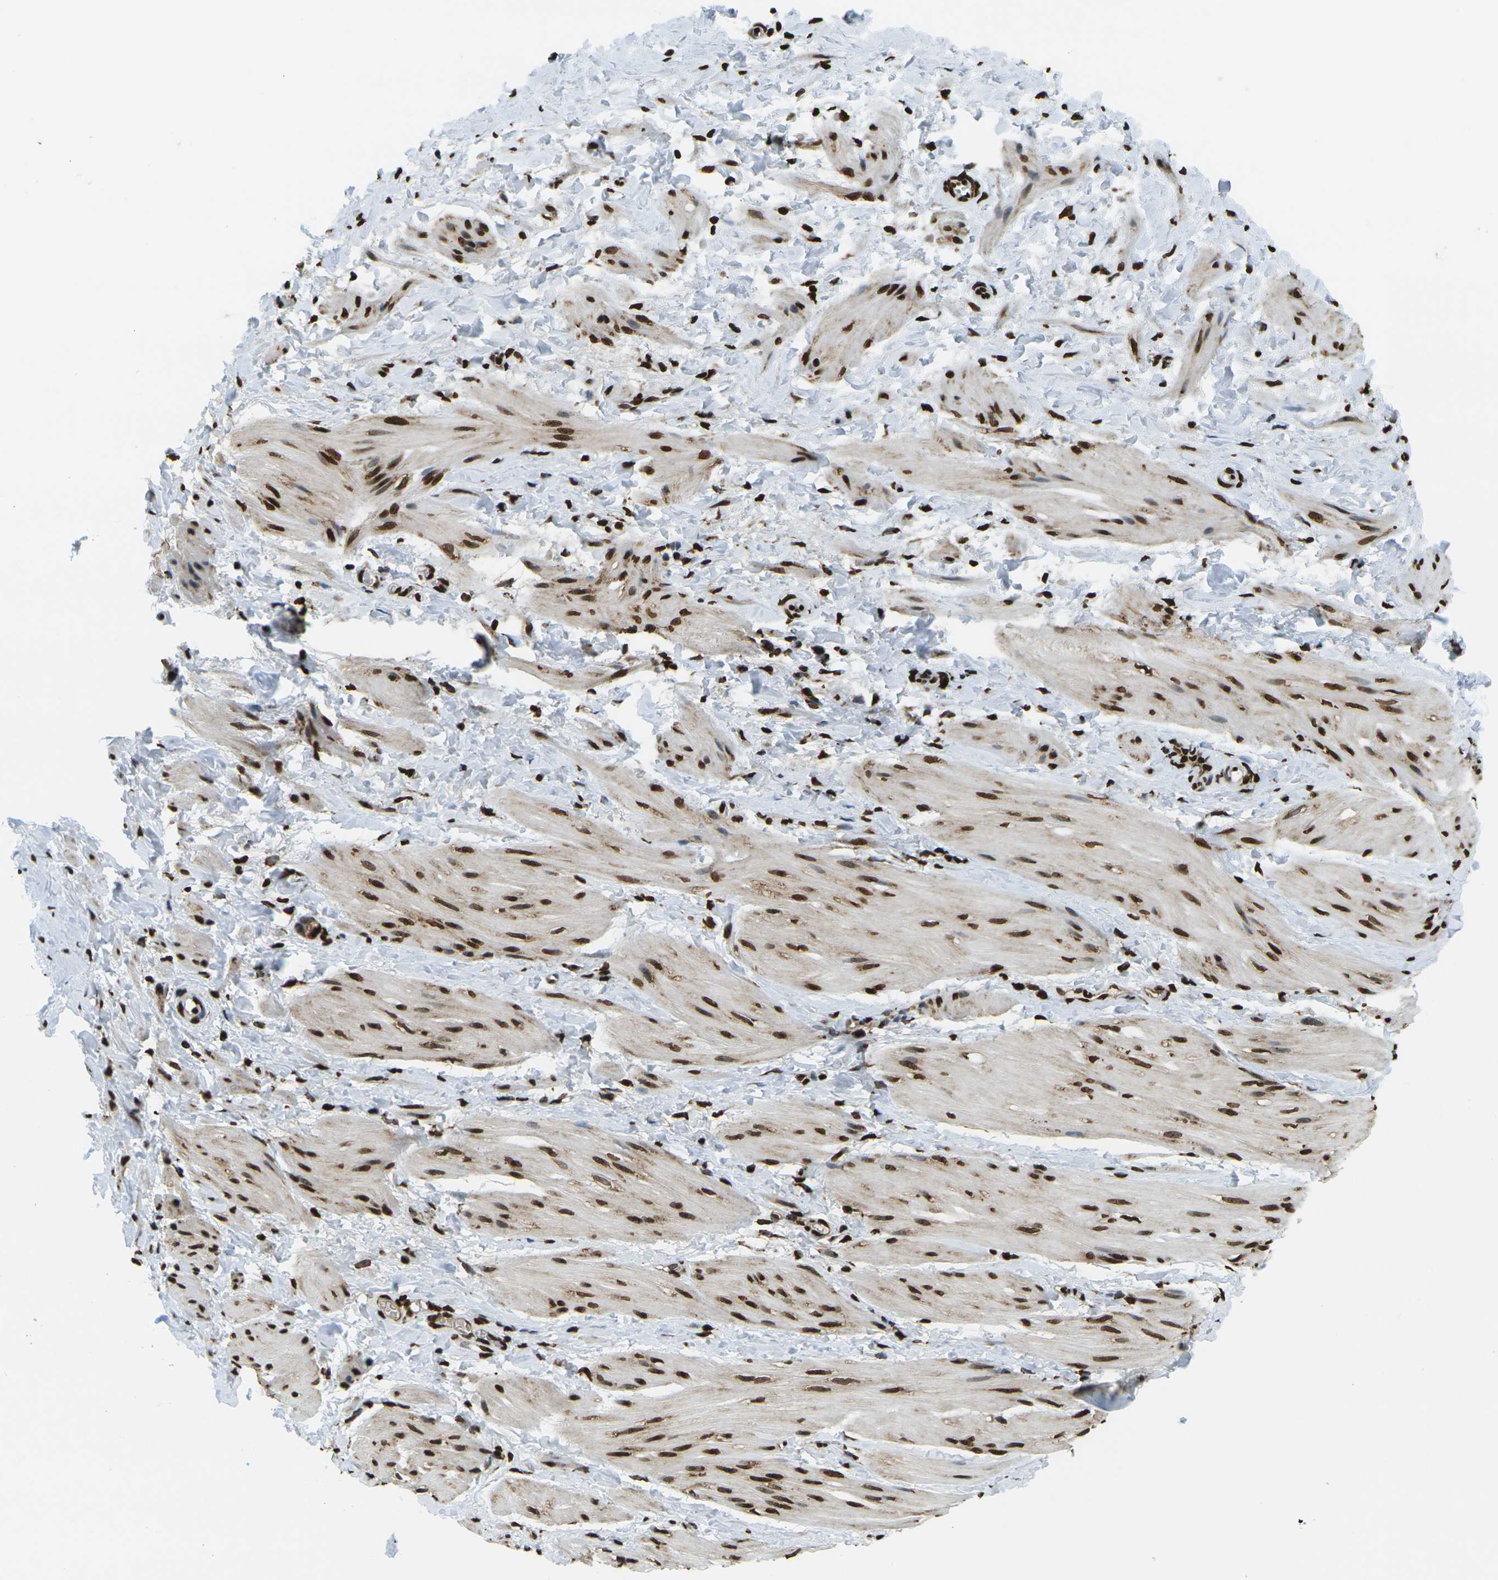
{"staining": {"intensity": "strong", "quantity": ">75%", "location": "nuclear"}, "tissue": "smooth muscle", "cell_type": "Smooth muscle cells", "image_type": "normal", "snomed": [{"axis": "morphology", "description": "Normal tissue, NOS"}, {"axis": "topography", "description": "Smooth muscle"}], "caption": "The image reveals a brown stain indicating the presence of a protein in the nuclear of smooth muscle cells in smooth muscle.", "gene": "H1", "patient": {"sex": "male", "age": 16}}